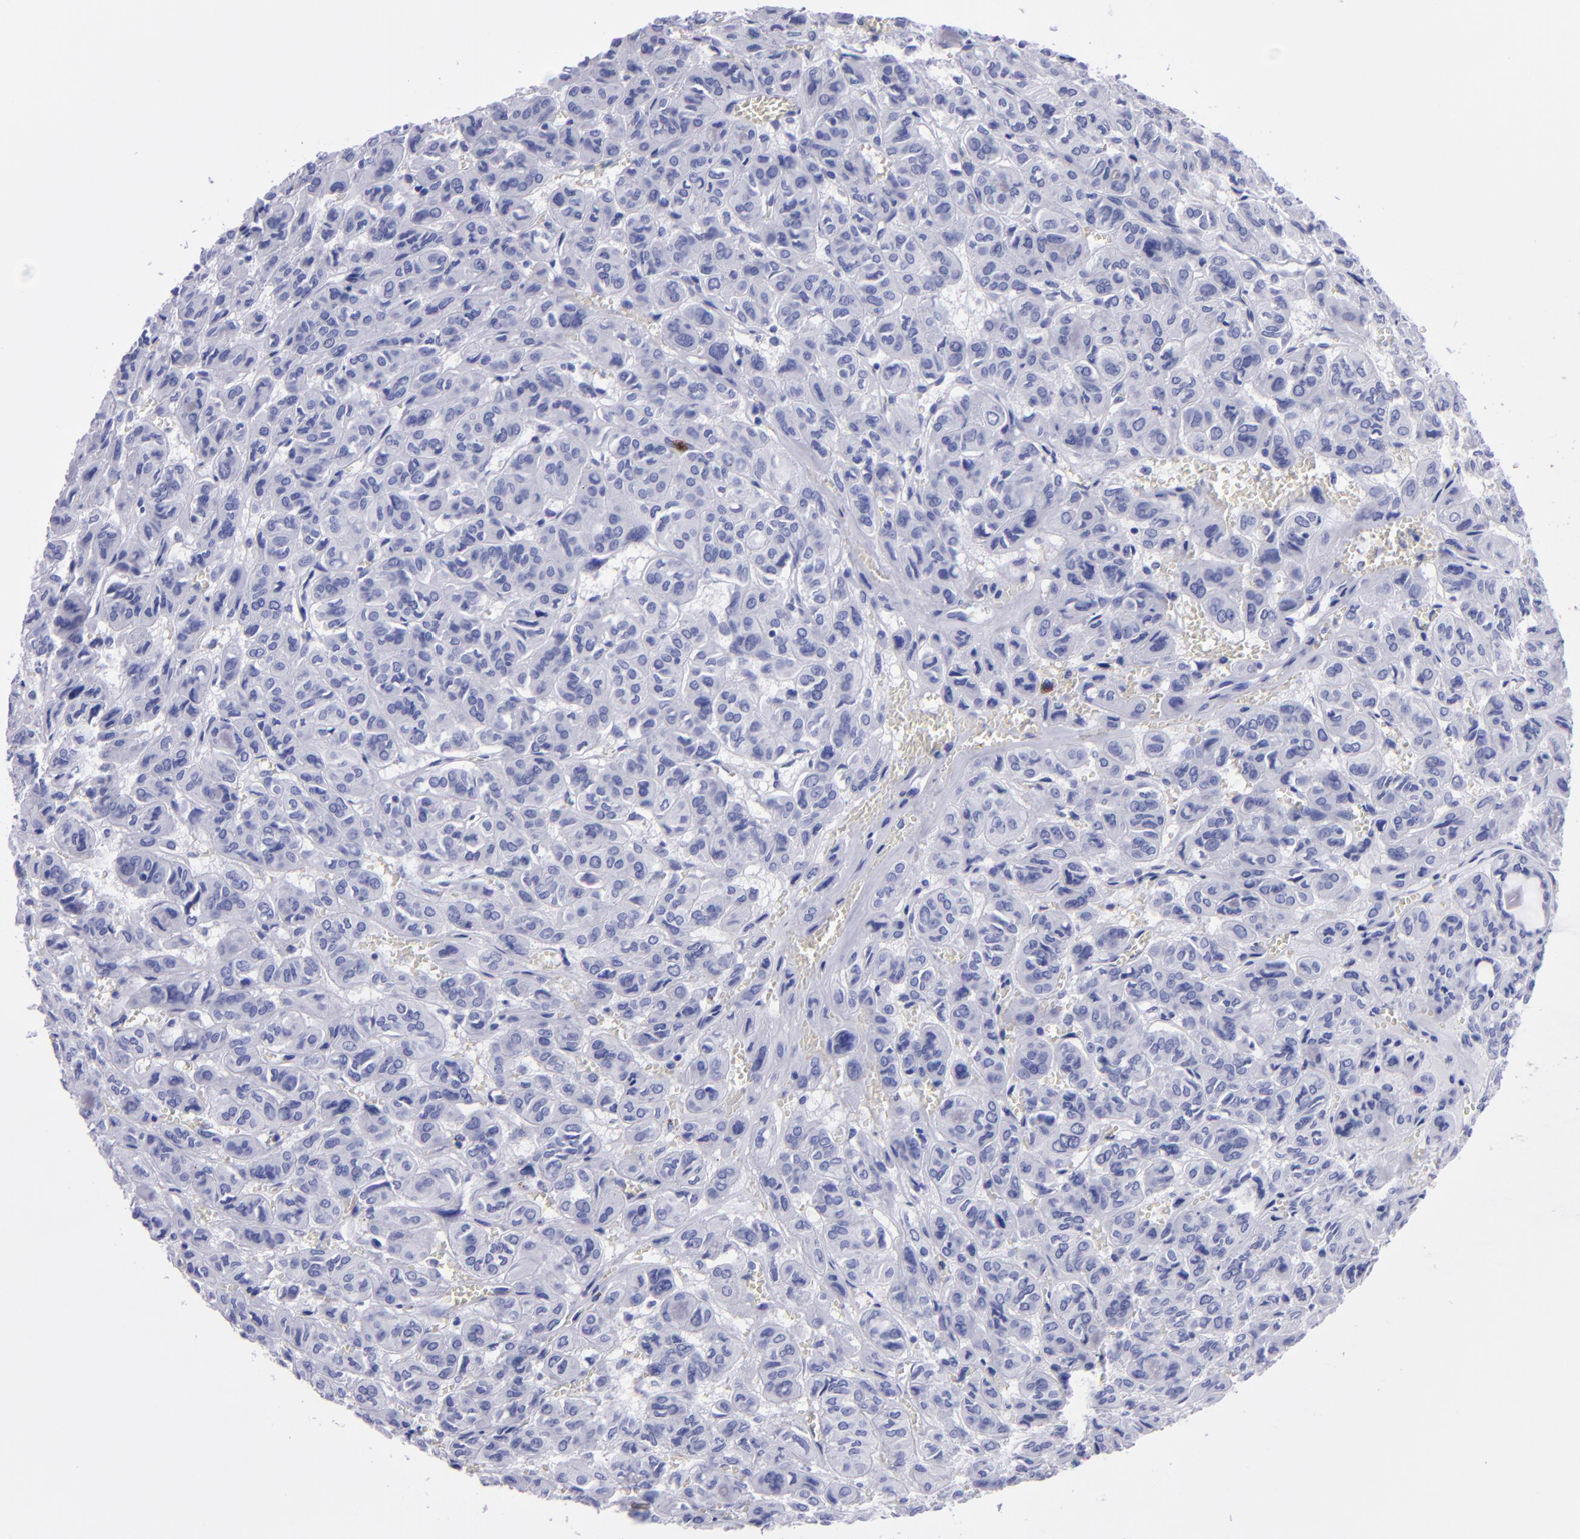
{"staining": {"intensity": "negative", "quantity": "none", "location": "none"}, "tissue": "thyroid cancer", "cell_type": "Tumor cells", "image_type": "cancer", "snomed": [{"axis": "morphology", "description": "Follicular adenoma carcinoma, NOS"}, {"axis": "topography", "description": "Thyroid gland"}], "caption": "IHC photomicrograph of neoplastic tissue: follicular adenoma carcinoma (thyroid) stained with DAB exhibits no significant protein positivity in tumor cells. (Brightfield microscopy of DAB immunohistochemistry at high magnification).", "gene": "CR1", "patient": {"sex": "female", "age": 71}}